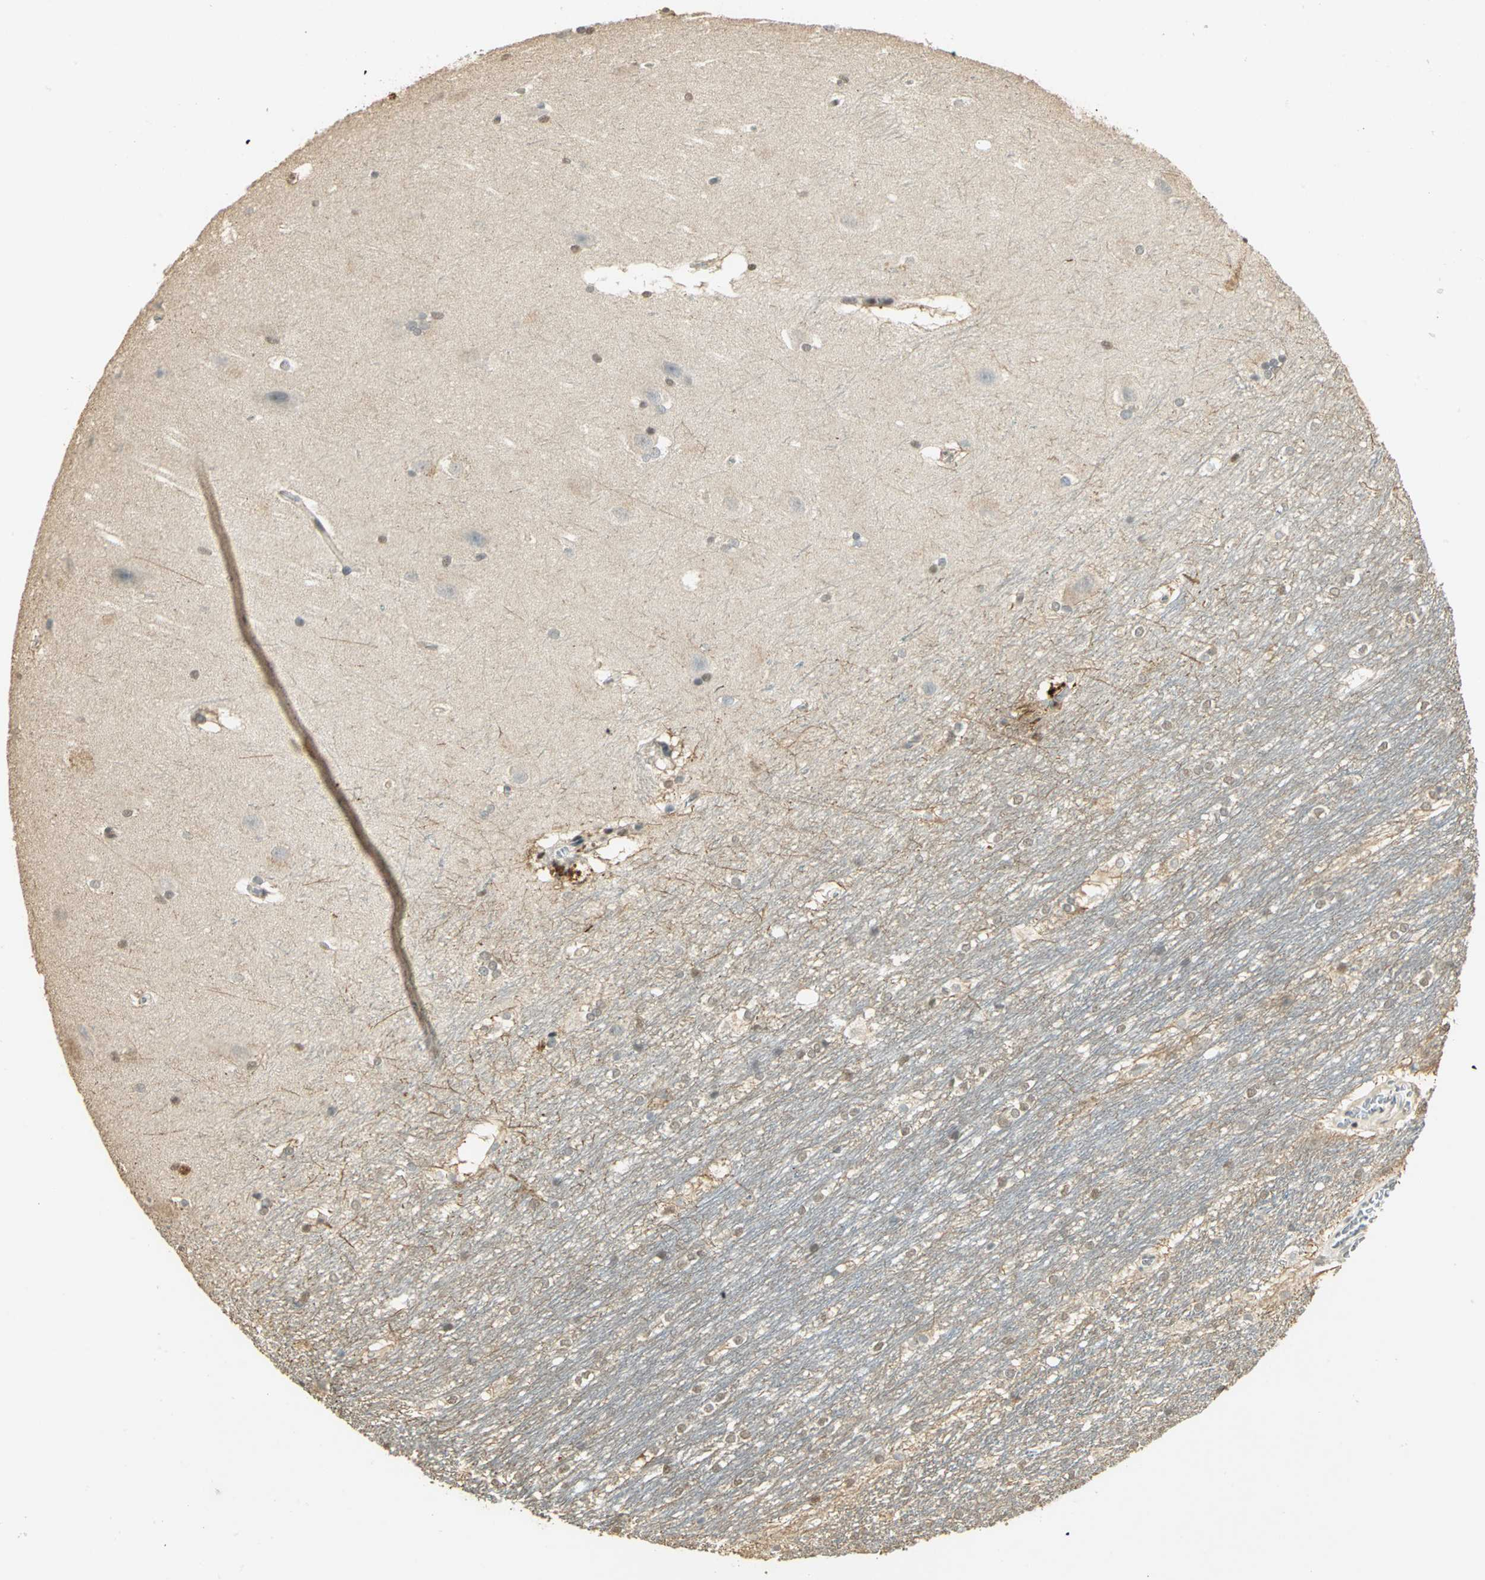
{"staining": {"intensity": "weak", "quantity": "25%-75%", "location": "cytoplasmic/membranous,nuclear"}, "tissue": "hippocampus", "cell_type": "Glial cells", "image_type": "normal", "snomed": [{"axis": "morphology", "description": "Normal tissue, NOS"}, {"axis": "topography", "description": "Hippocampus"}], "caption": "Glial cells reveal low levels of weak cytoplasmic/membranous,nuclear staining in approximately 25%-75% of cells in unremarkable hippocampus. (DAB = brown stain, brightfield microscopy at high magnification).", "gene": "ELF1", "patient": {"sex": "female", "age": 19}}